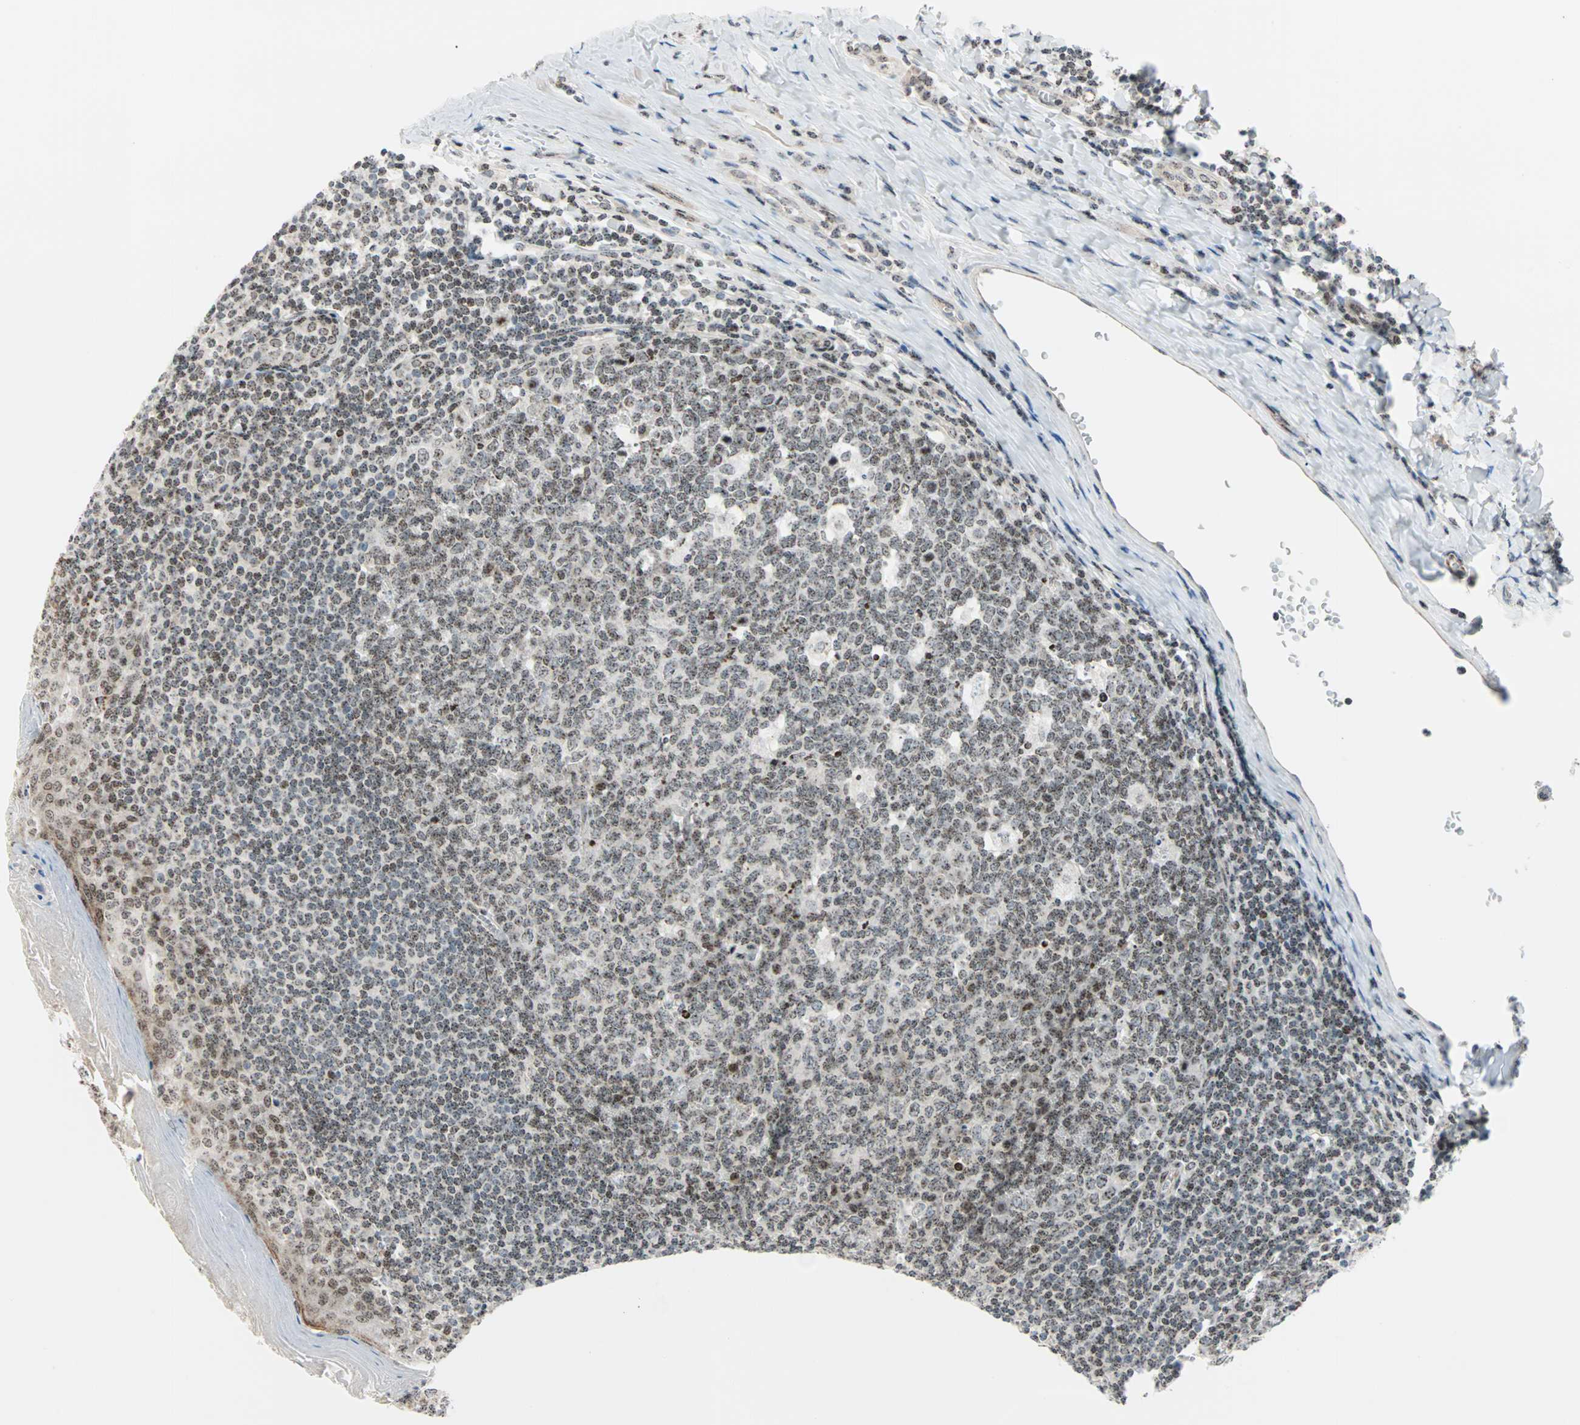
{"staining": {"intensity": "weak", "quantity": "25%-75%", "location": "cytoplasmic/membranous,nuclear"}, "tissue": "tonsil", "cell_type": "Germinal center cells", "image_type": "normal", "snomed": [{"axis": "morphology", "description": "Normal tissue, NOS"}, {"axis": "topography", "description": "Tonsil"}], "caption": "Tonsil stained for a protein (brown) shows weak cytoplasmic/membranous,nuclear positive expression in approximately 25%-75% of germinal center cells.", "gene": "CENPA", "patient": {"sex": "male", "age": 31}}